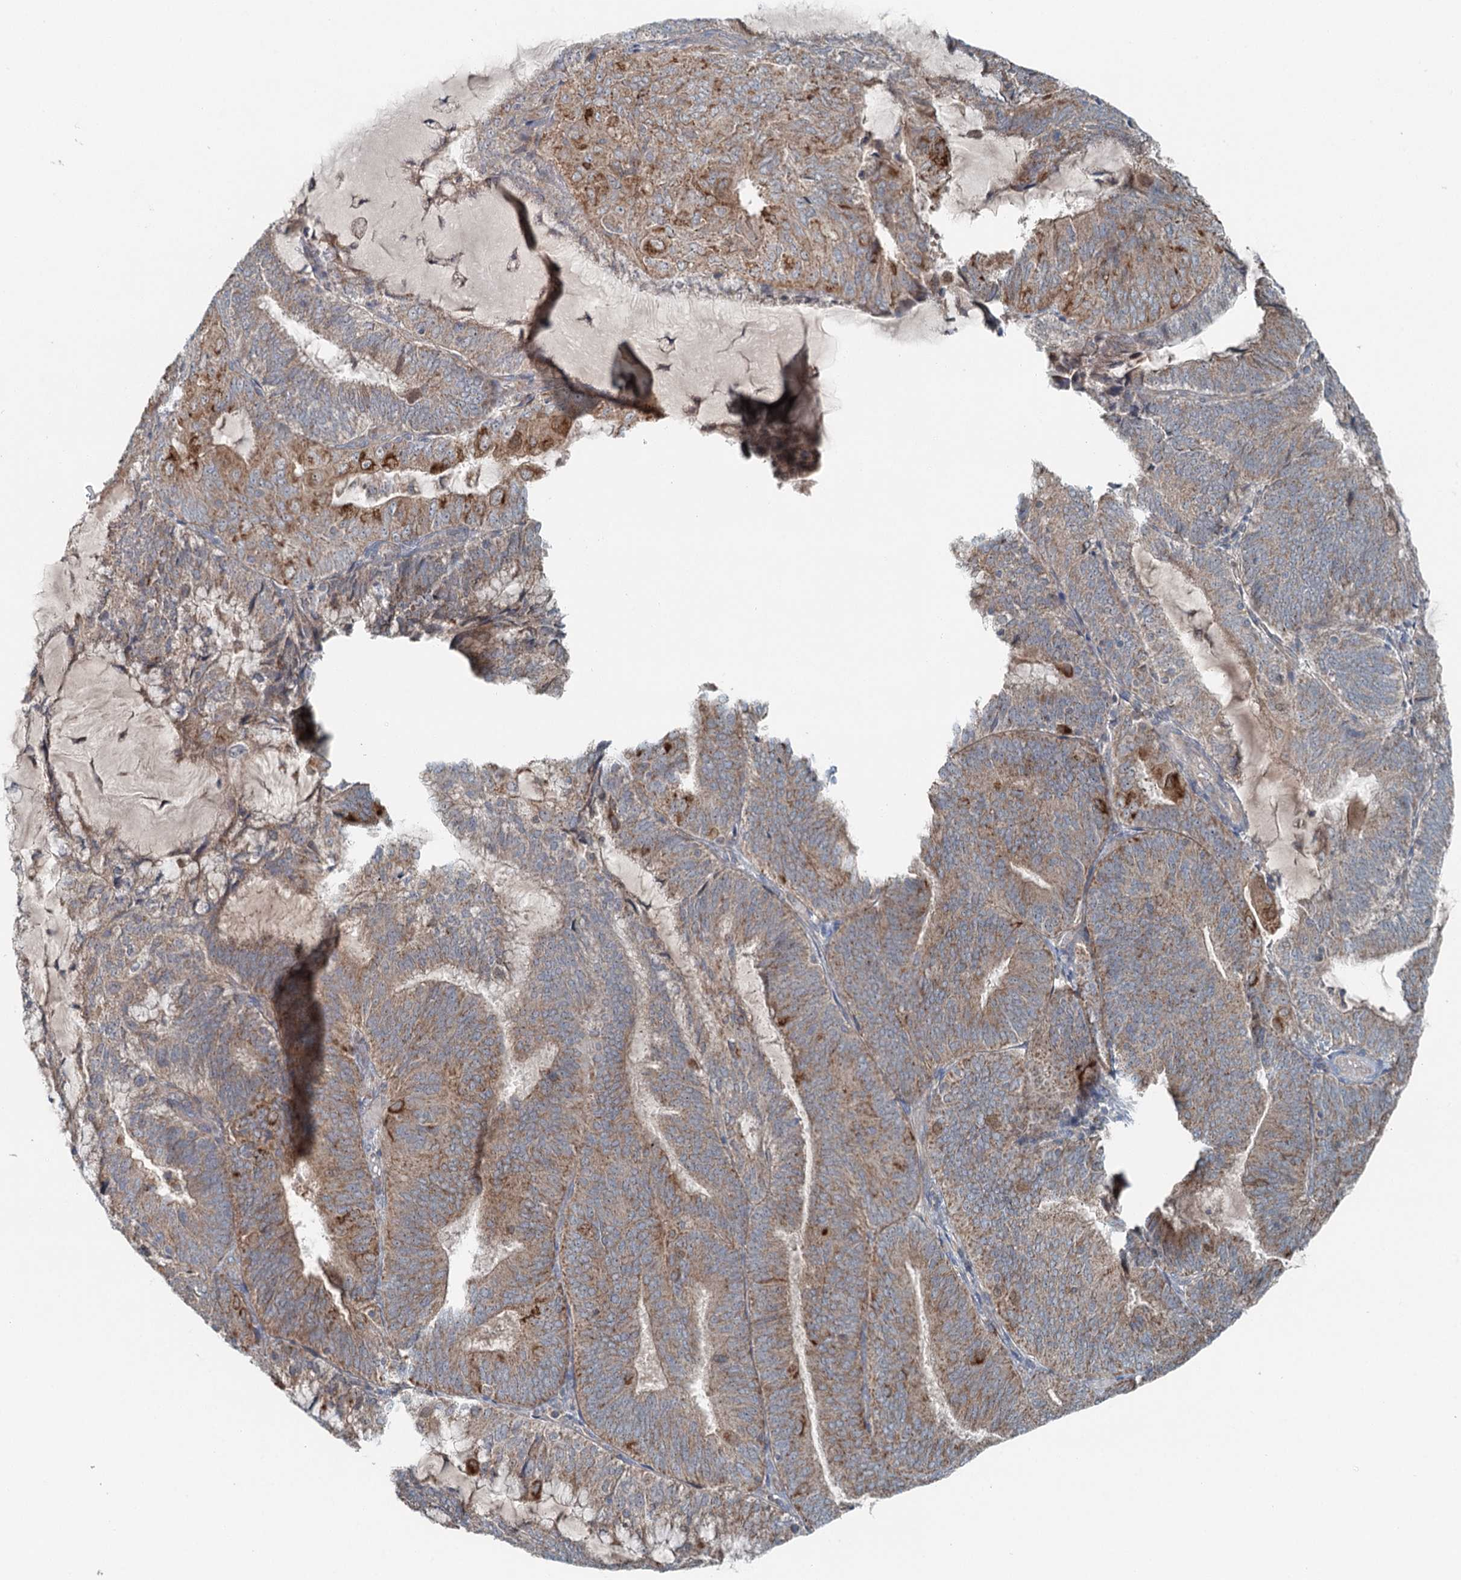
{"staining": {"intensity": "moderate", "quantity": ">75%", "location": "cytoplasmic/membranous"}, "tissue": "endometrial cancer", "cell_type": "Tumor cells", "image_type": "cancer", "snomed": [{"axis": "morphology", "description": "Adenocarcinoma, NOS"}, {"axis": "topography", "description": "Endometrium"}], "caption": "DAB (3,3'-diaminobenzidine) immunohistochemical staining of endometrial cancer (adenocarcinoma) reveals moderate cytoplasmic/membranous protein staining in about >75% of tumor cells.", "gene": "CHCHD5", "patient": {"sex": "female", "age": 81}}